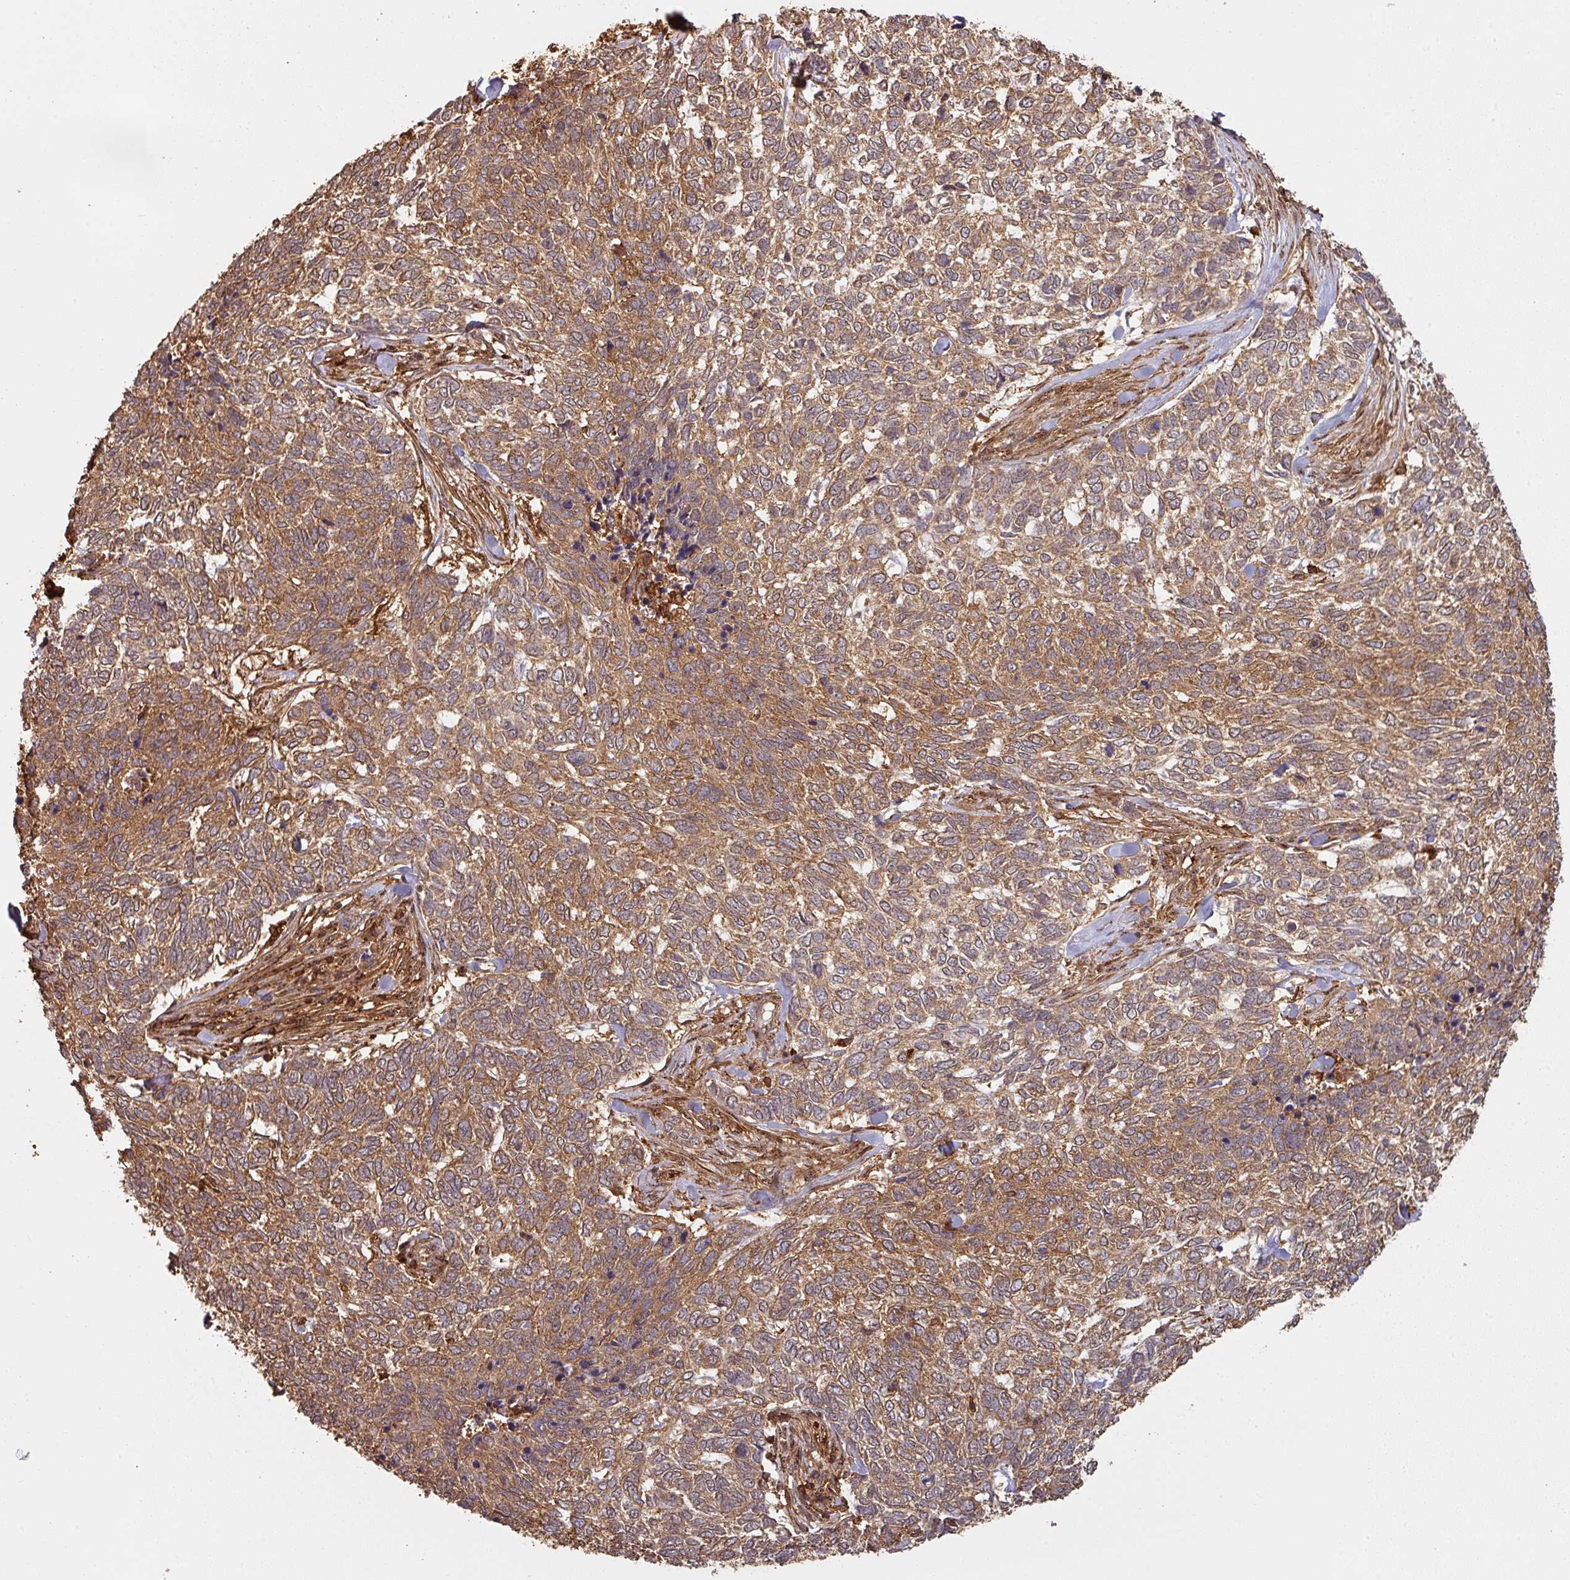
{"staining": {"intensity": "moderate", "quantity": ">75%", "location": "cytoplasmic/membranous"}, "tissue": "skin cancer", "cell_type": "Tumor cells", "image_type": "cancer", "snomed": [{"axis": "morphology", "description": "Basal cell carcinoma"}, {"axis": "topography", "description": "Skin"}], "caption": "Human basal cell carcinoma (skin) stained with a protein marker exhibits moderate staining in tumor cells.", "gene": "ZNF322", "patient": {"sex": "female", "age": 65}}